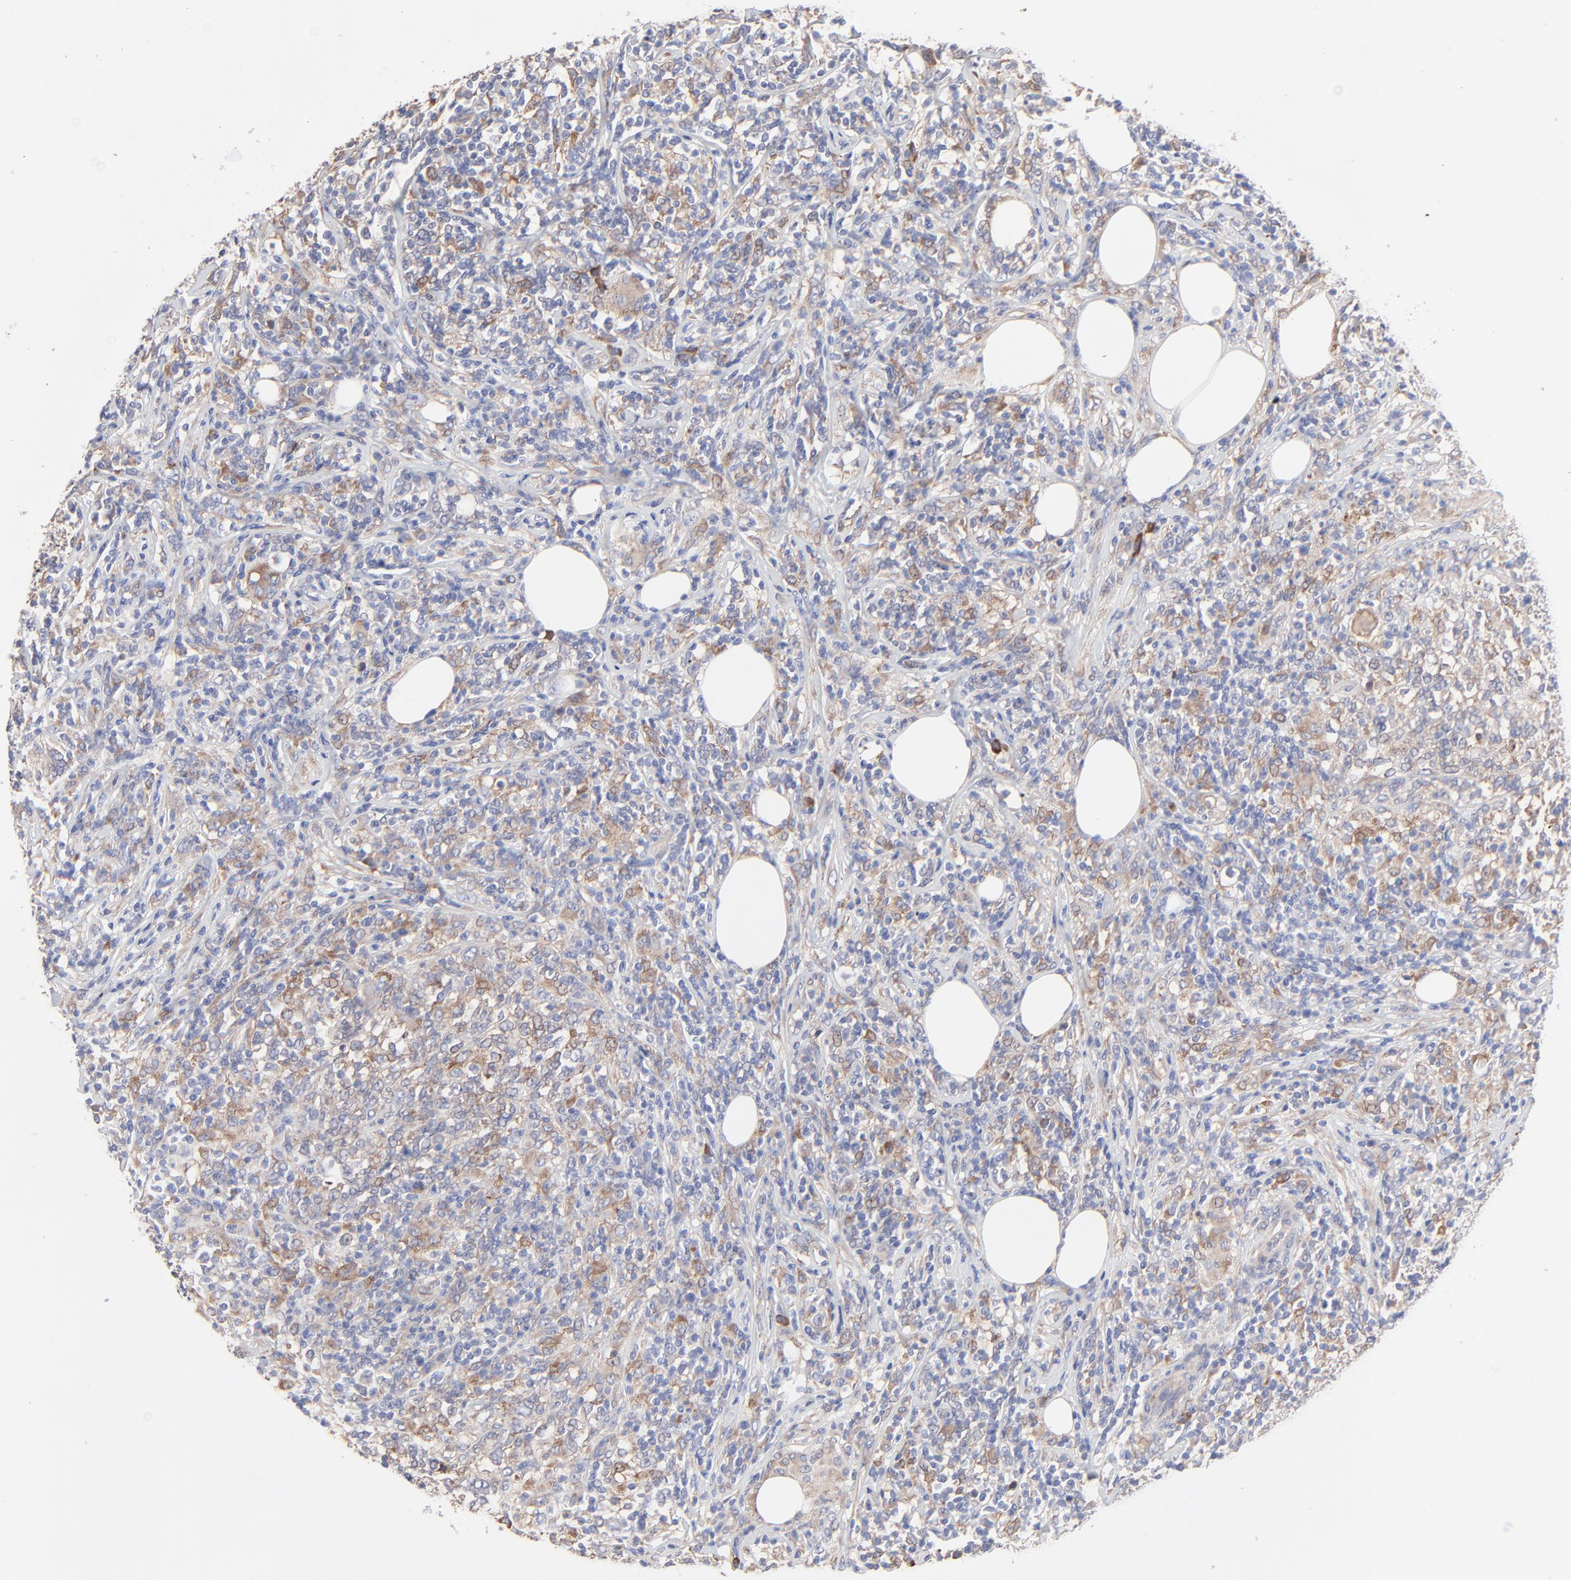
{"staining": {"intensity": "moderate", "quantity": "25%-75%", "location": "cytoplasmic/membranous"}, "tissue": "lymphoma", "cell_type": "Tumor cells", "image_type": "cancer", "snomed": [{"axis": "morphology", "description": "Malignant lymphoma, non-Hodgkin's type, High grade"}, {"axis": "topography", "description": "Lymph node"}], "caption": "This image reveals malignant lymphoma, non-Hodgkin's type (high-grade) stained with immunohistochemistry (IHC) to label a protein in brown. The cytoplasmic/membranous of tumor cells show moderate positivity for the protein. Nuclei are counter-stained blue.", "gene": "PPFIBP2", "patient": {"sex": "female", "age": 84}}